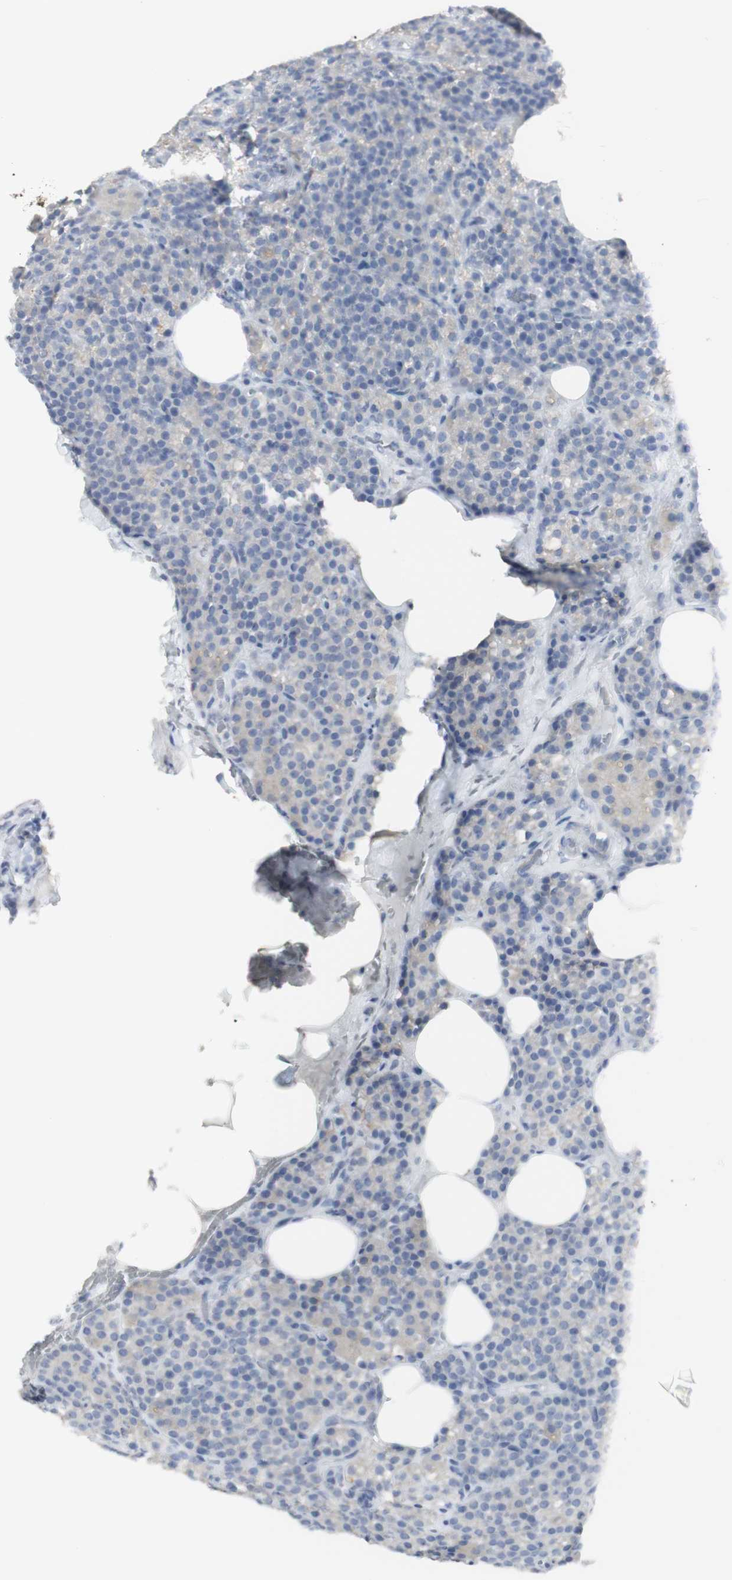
{"staining": {"intensity": "weak", "quantity": "<25%", "location": "cytoplasmic/membranous"}, "tissue": "parathyroid gland", "cell_type": "Glandular cells", "image_type": "normal", "snomed": [{"axis": "morphology", "description": "Normal tissue, NOS"}, {"axis": "topography", "description": "Parathyroid gland"}], "caption": "The immunohistochemistry micrograph has no significant positivity in glandular cells of parathyroid gland. (DAB (3,3'-diaminobenzidine) immunohistochemistry (IHC) with hematoxylin counter stain).", "gene": "CD207", "patient": {"sex": "female", "age": 57}}